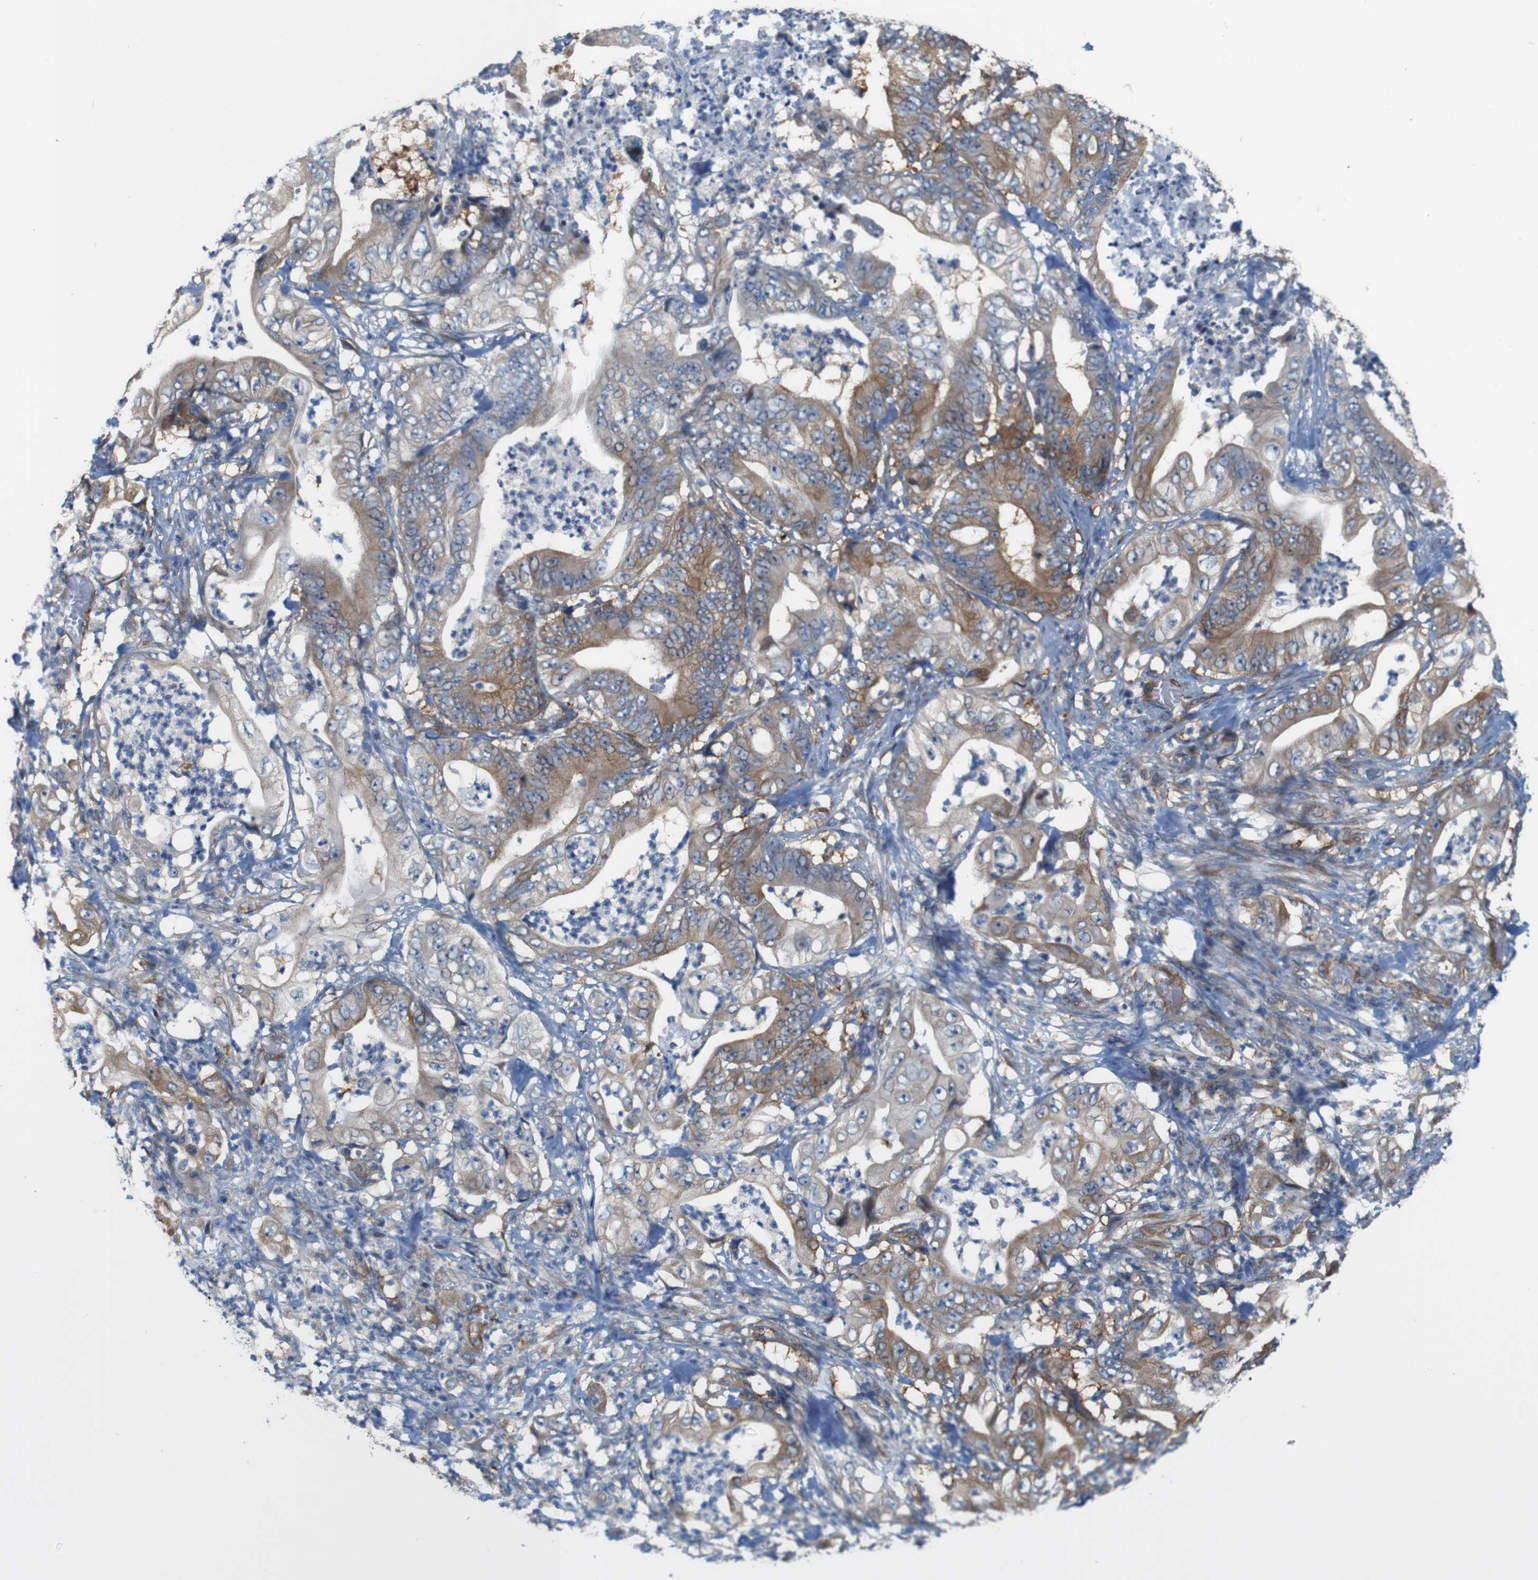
{"staining": {"intensity": "moderate", "quantity": "25%-75%", "location": "cytoplasmic/membranous"}, "tissue": "stomach cancer", "cell_type": "Tumor cells", "image_type": "cancer", "snomed": [{"axis": "morphology", "description": "Adenocarcinoma, NOS"}, {"axis": "topography", "description": "Stomach"}], "caption": "Protein staining exhibits moderate cytoplasmic/membranous positivity in about 25%-75% of tumor cells in stomach adenocarcinoma.", "gene": "JPH1", "patient": {"sex": "female", "age": 73}}